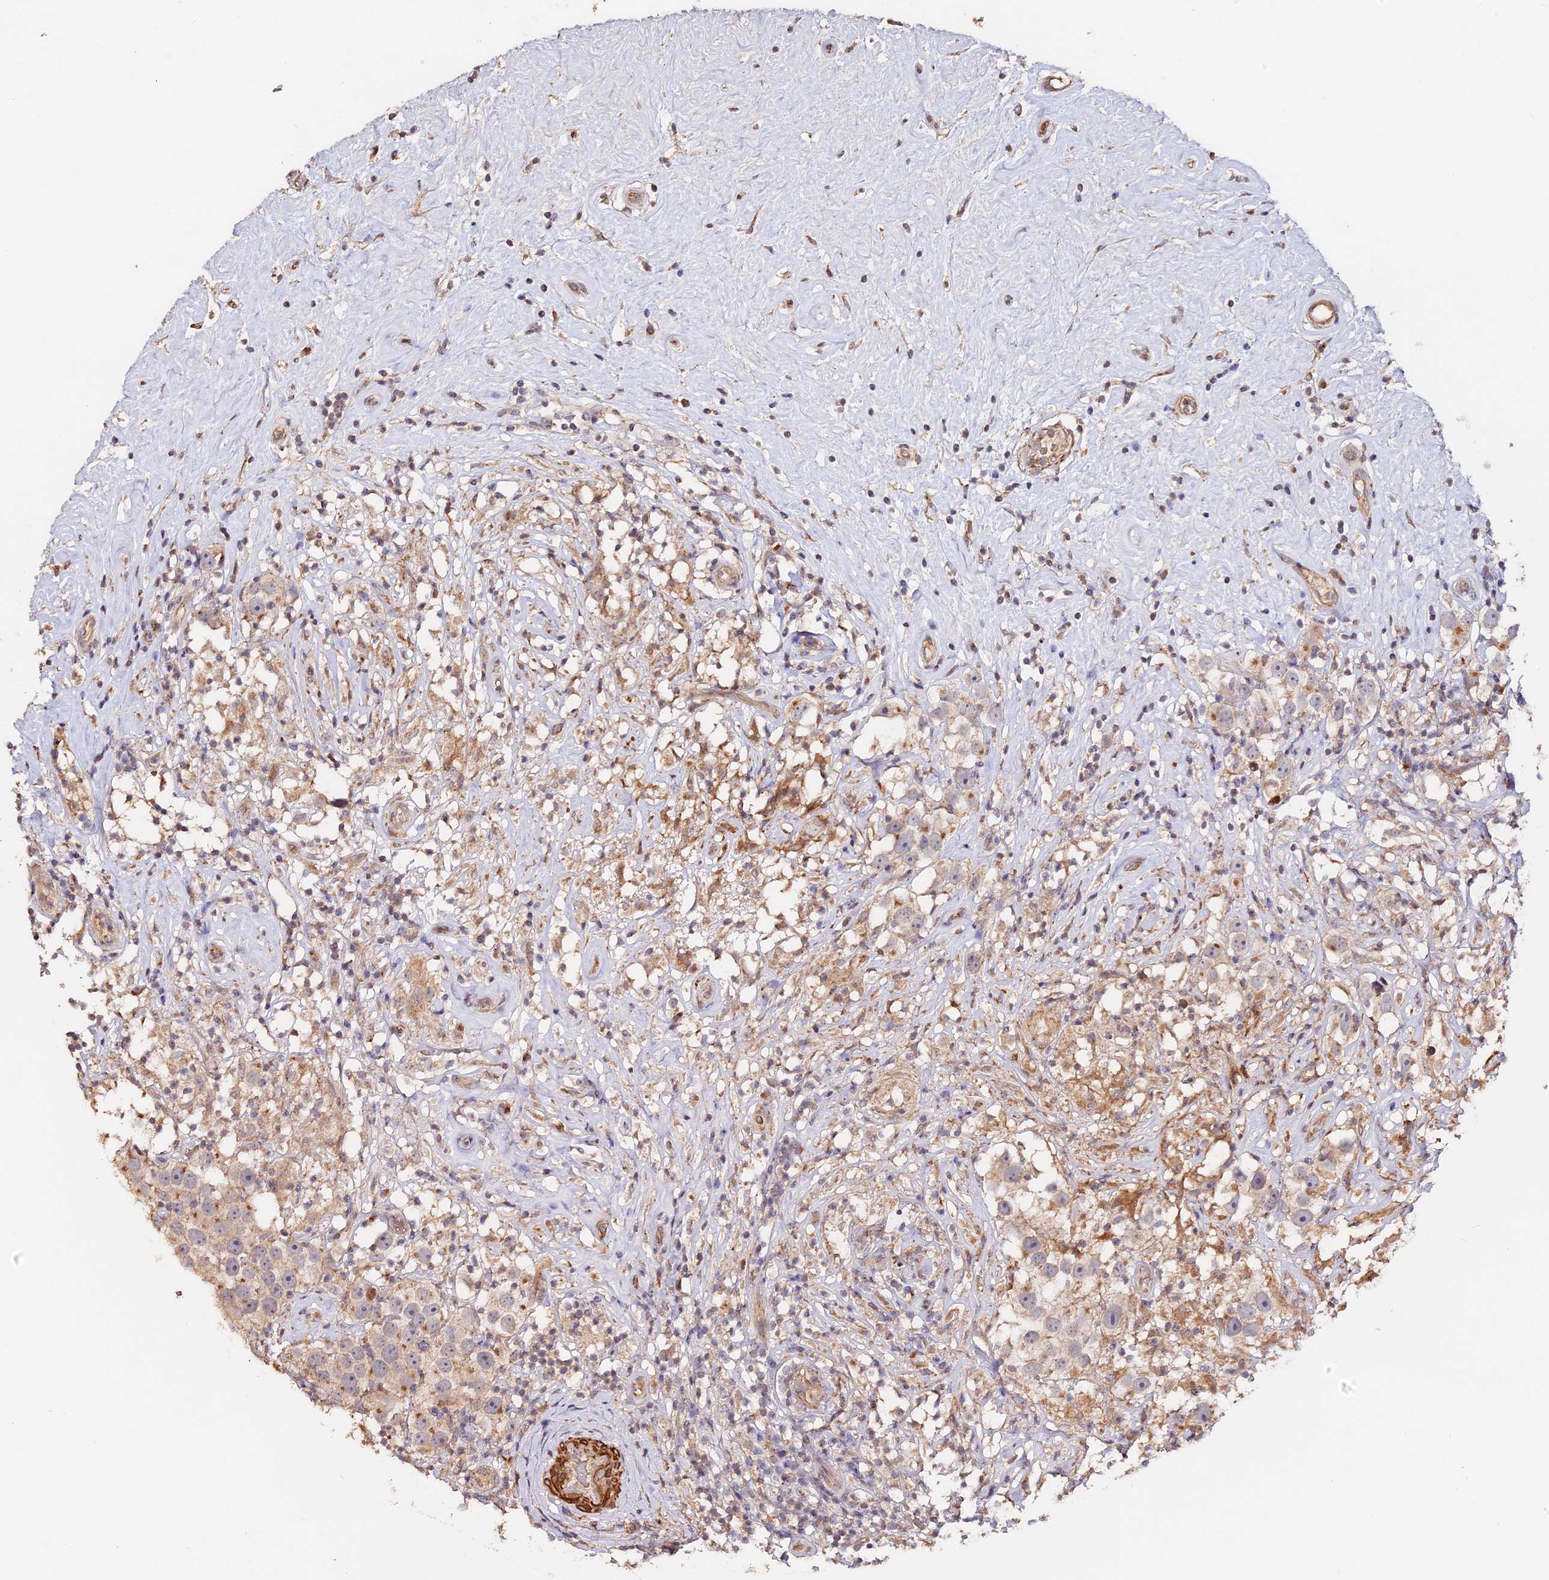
{"staining": {"intensity": "moderate", "quantity": "25%-75%", "location": "cytoplasmic/membranous"}, "tissue": "testis cancer", "cell_type": "Tumor cells", "image_type": "cancer", "snomed": [{"axis": "morphology", "description": "Seminoma, NOS"}, {"axis": "topography", "description": "Testis"}], "caption": "Moderate cytoplasmic/membranous expression is appreciated in approximately 25%-75% of tumor cells in seminoma (testis). (DAB IHC with brightfield microscopy, high magnification).", "gene": "TANGO6", "patient": {"sex": "male", "age": 49}}